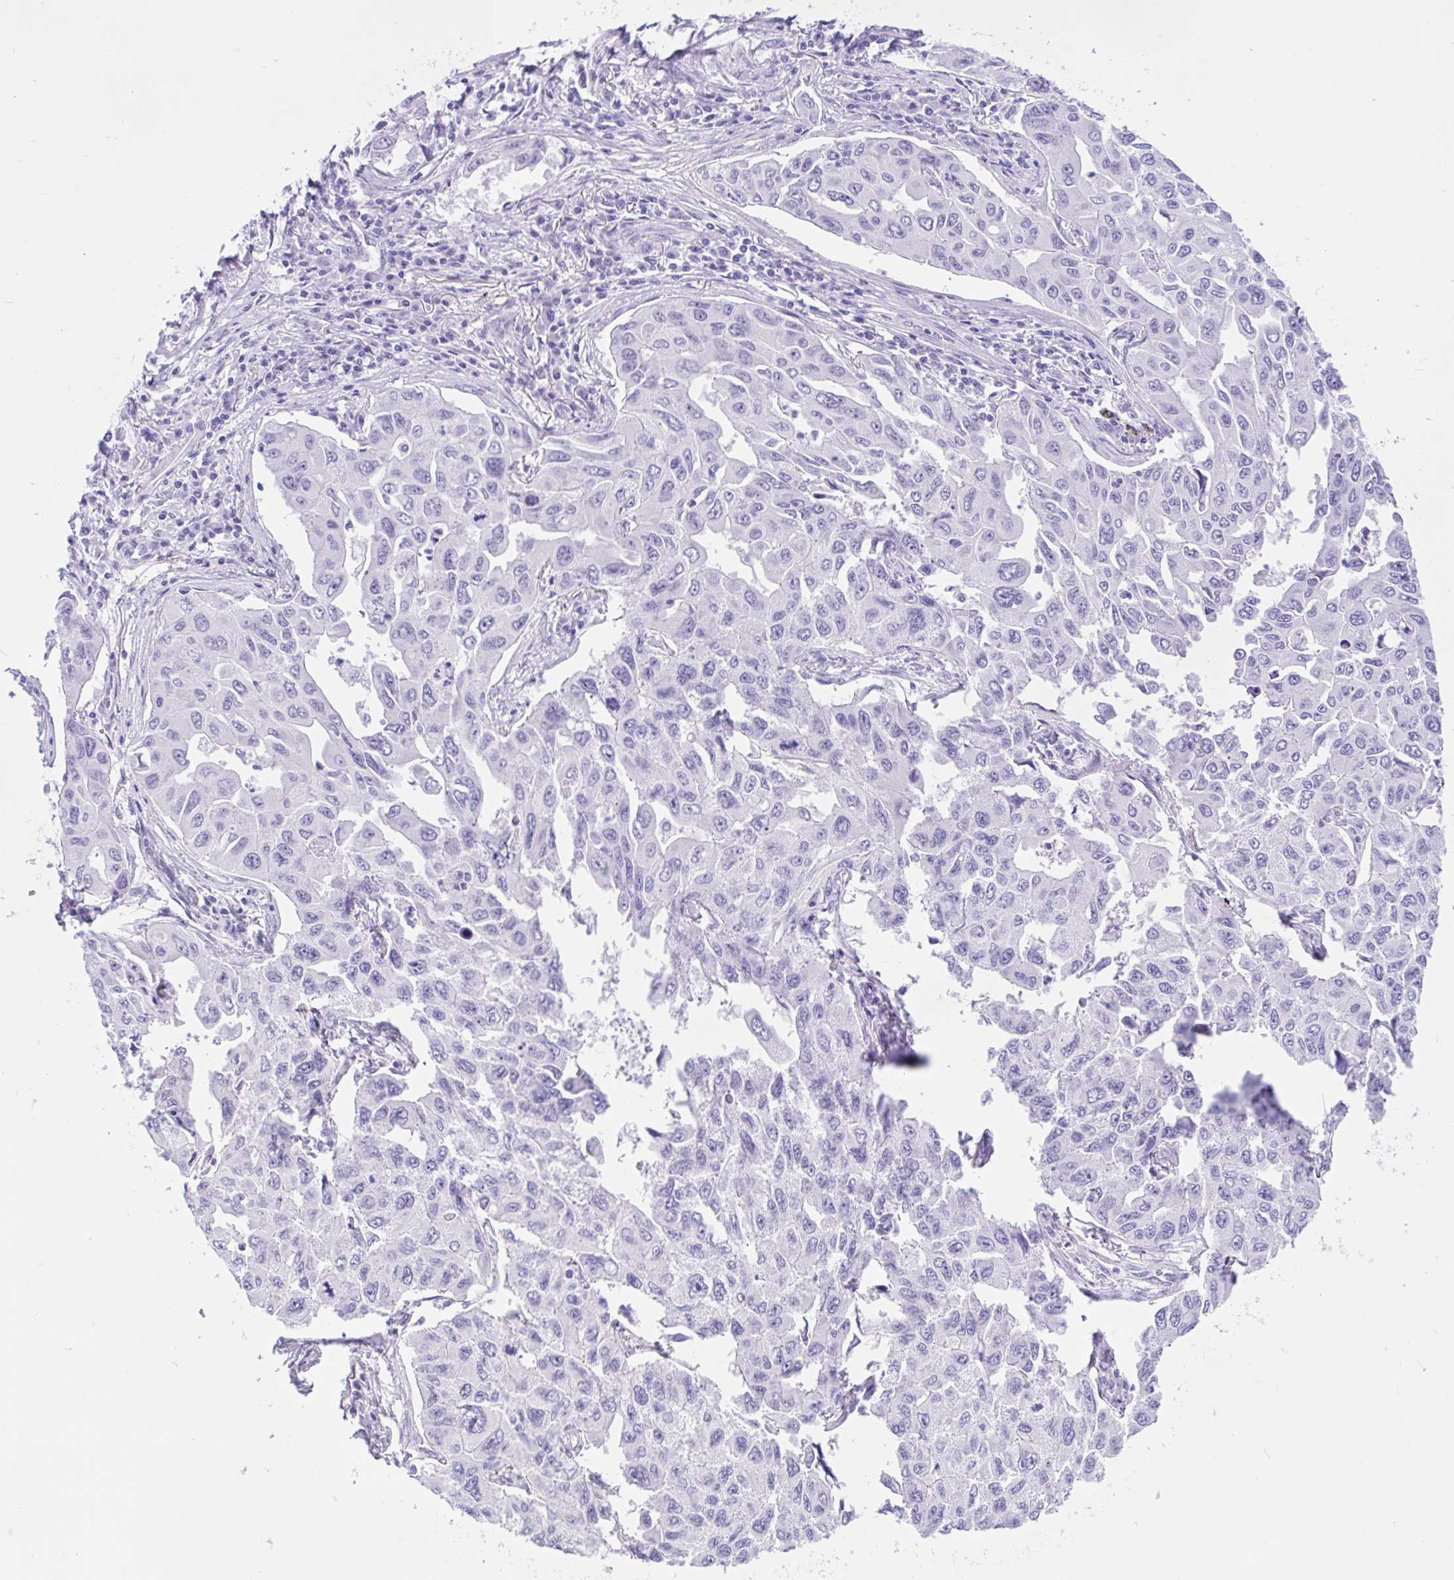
{"staining": {"intensity": "negative", "quantity": "none", "location": "none"}, "tissue": "lung cancer", "cell_type": "Tumor cells", "image_type": "cancer", "snomed": [{"axis": "morphology", "description": "Adenocarcinoma, NOS"}, {"axis": "topography", "description": "Lung"}], "caption": "DAB (3,3'-diaminobenzidine) immunohistochemical staining of human lung cancer (adenocarcinoma) demonstrates no significant positivity in tumor cells.", "gene": "ZNF319", "patient": {"sex": "male", "age": 64}}